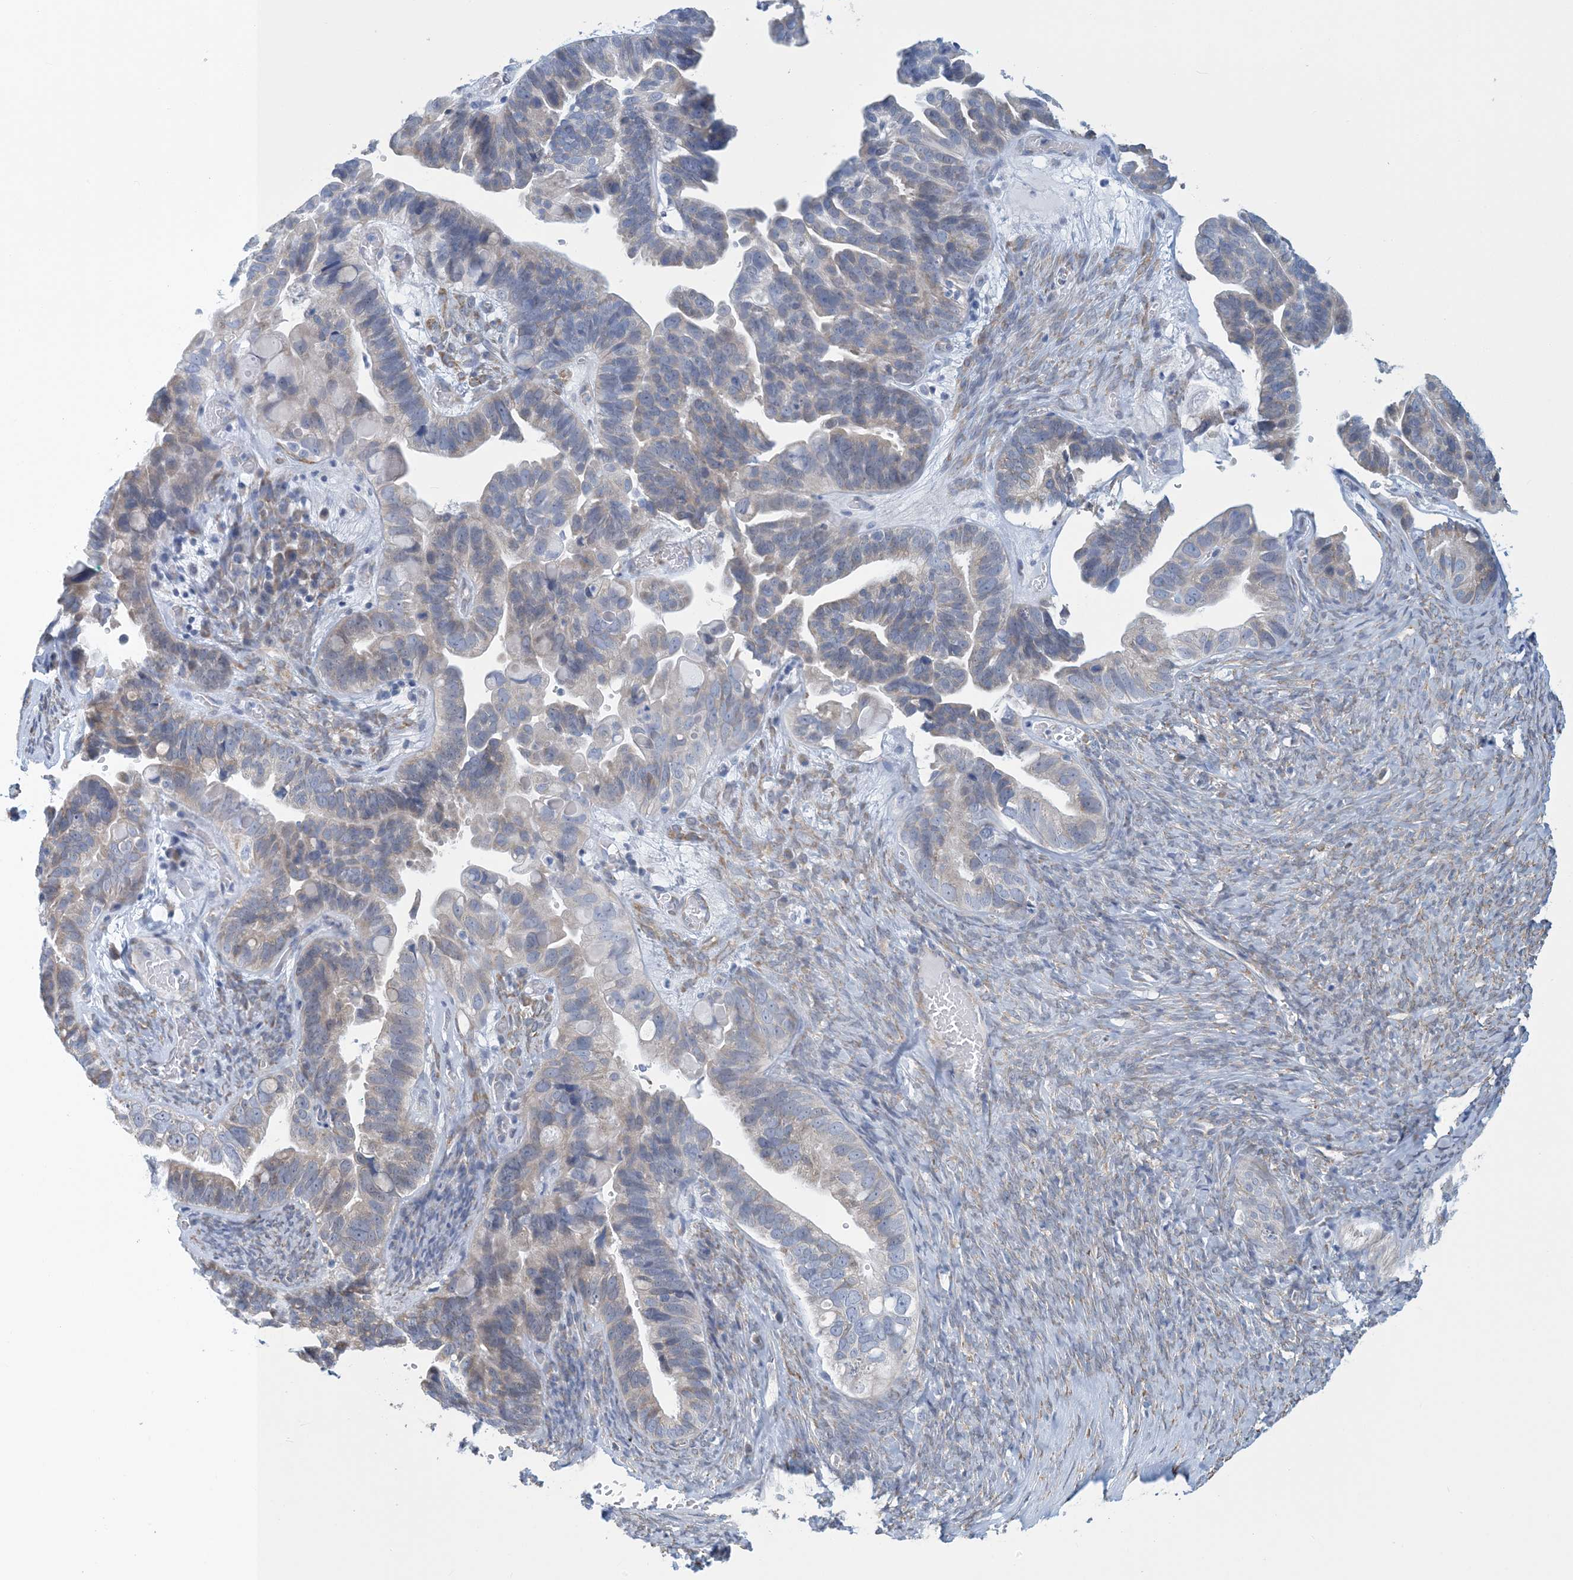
{"staining": {"intensity": "weak", "quantity": "<25%", "location": "cytoplasmic/membranous"}, "tissue": "ovarian cancer", "cell_type": "Tumor cells", "image_type": "cancer", "snomed": [{"axis": "morphology", "description": "Cystadenocarcinoma, serous, NOS"}, {"axis": "topography", "description": "Ovary"}], "caption": "This is a image of IHC staining of ovarian cancer (serous cystadenocarcinoma), which shows no positivity in tumor cells.", "gene": "CCDC14", "patient": {"sex": "female", "age": 56}}